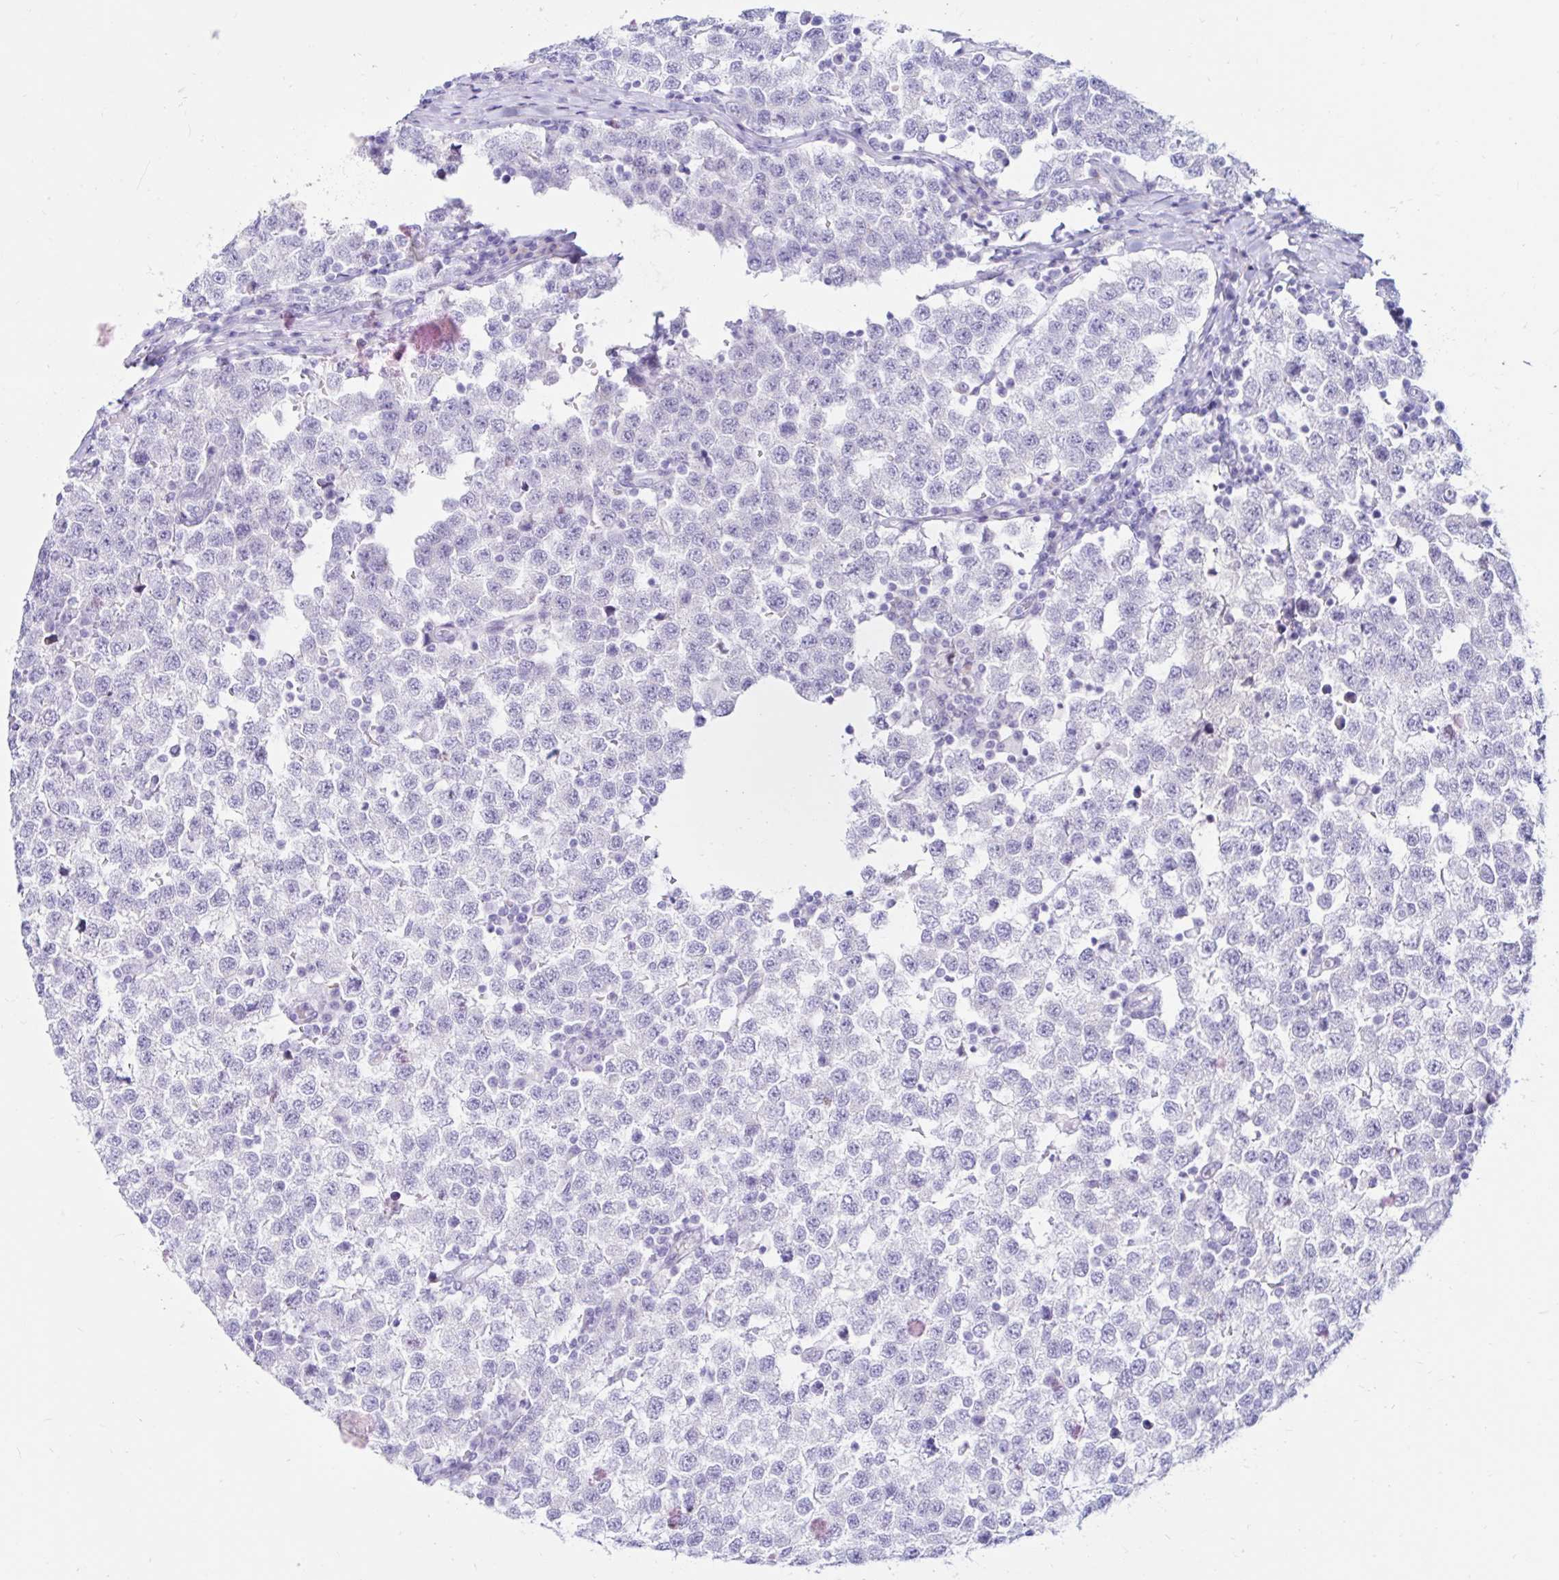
{"staining": {"intensity": "negative", "quantity": "none", "location": "none"}, "tissue": "testis cancer", "cell_type": "Tumor cells", "image_type": "cancer", "snomed": [{"axis": "morphology", "description": "Seminoma, NOS"}, {"axis": "topography", "description": "Testis"}], "caption": "High power microscopy image of an immunohistochemistry (IHC) photomicrograph of testis seminoma, revealing no significant positivity in tumor cells. (DAB immunohistochemistry, high magnification).", "gene": "BEST1", "patient": {"sex": "male", "age": 34}}